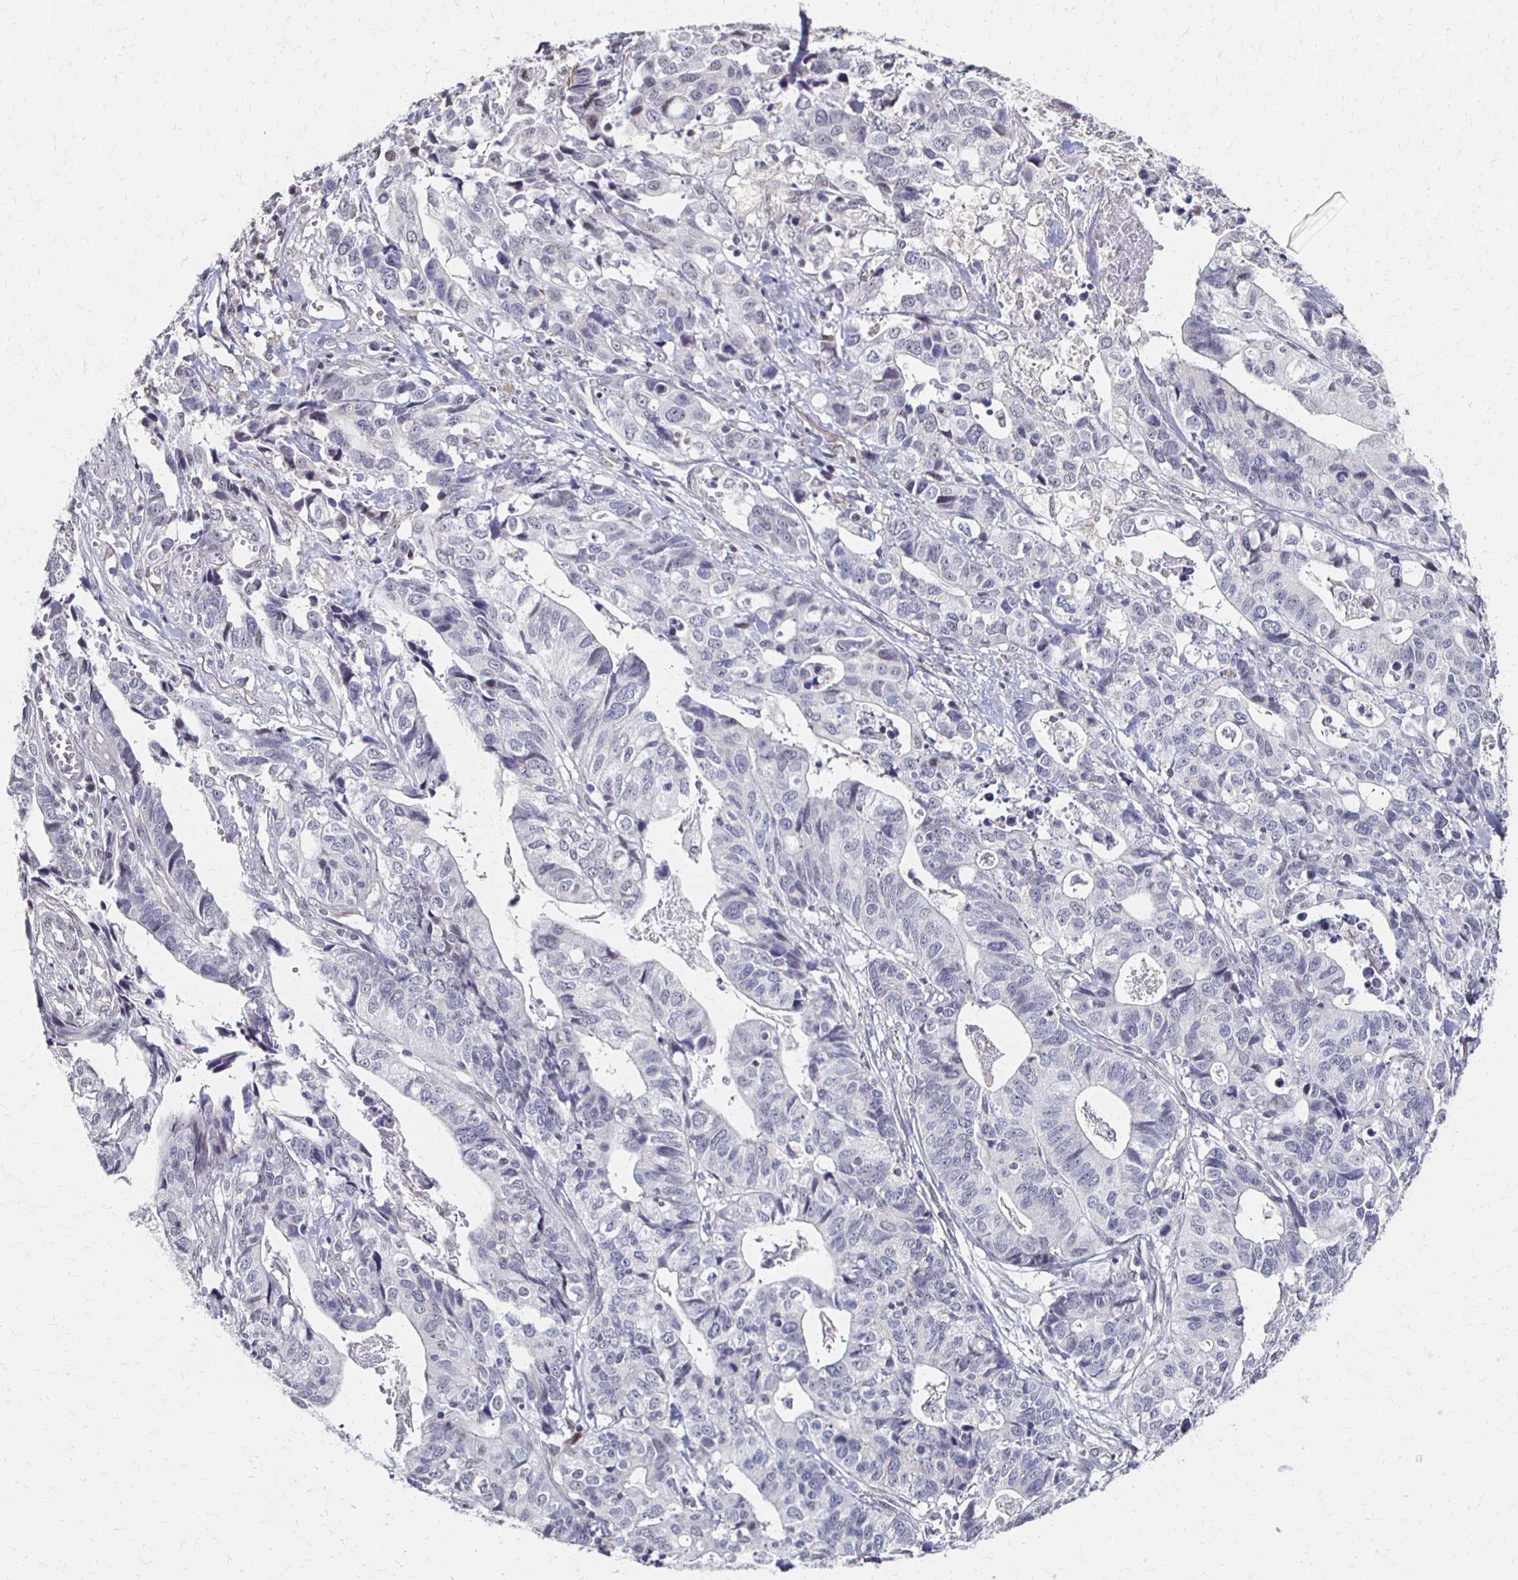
{"staining": {"intensity": "negative", "quantity": "none", "location": "none"}, "tissue": "stomach cancer", "cell_type": "Tumor cells", "image_type": "cancer", "snomed": [{"axis": "morphology", "description": "Adenocarcinoma, NOS"}, {"axis": "topography", "description": "Stomach, upper"}], "caption": "This is an immunohistochemistry histopathology image of human stomach adenocarcinoma. There is no staining in tumor cells.", "gene": "DAB1", "patient": {"sex": "female", "age": 67}}